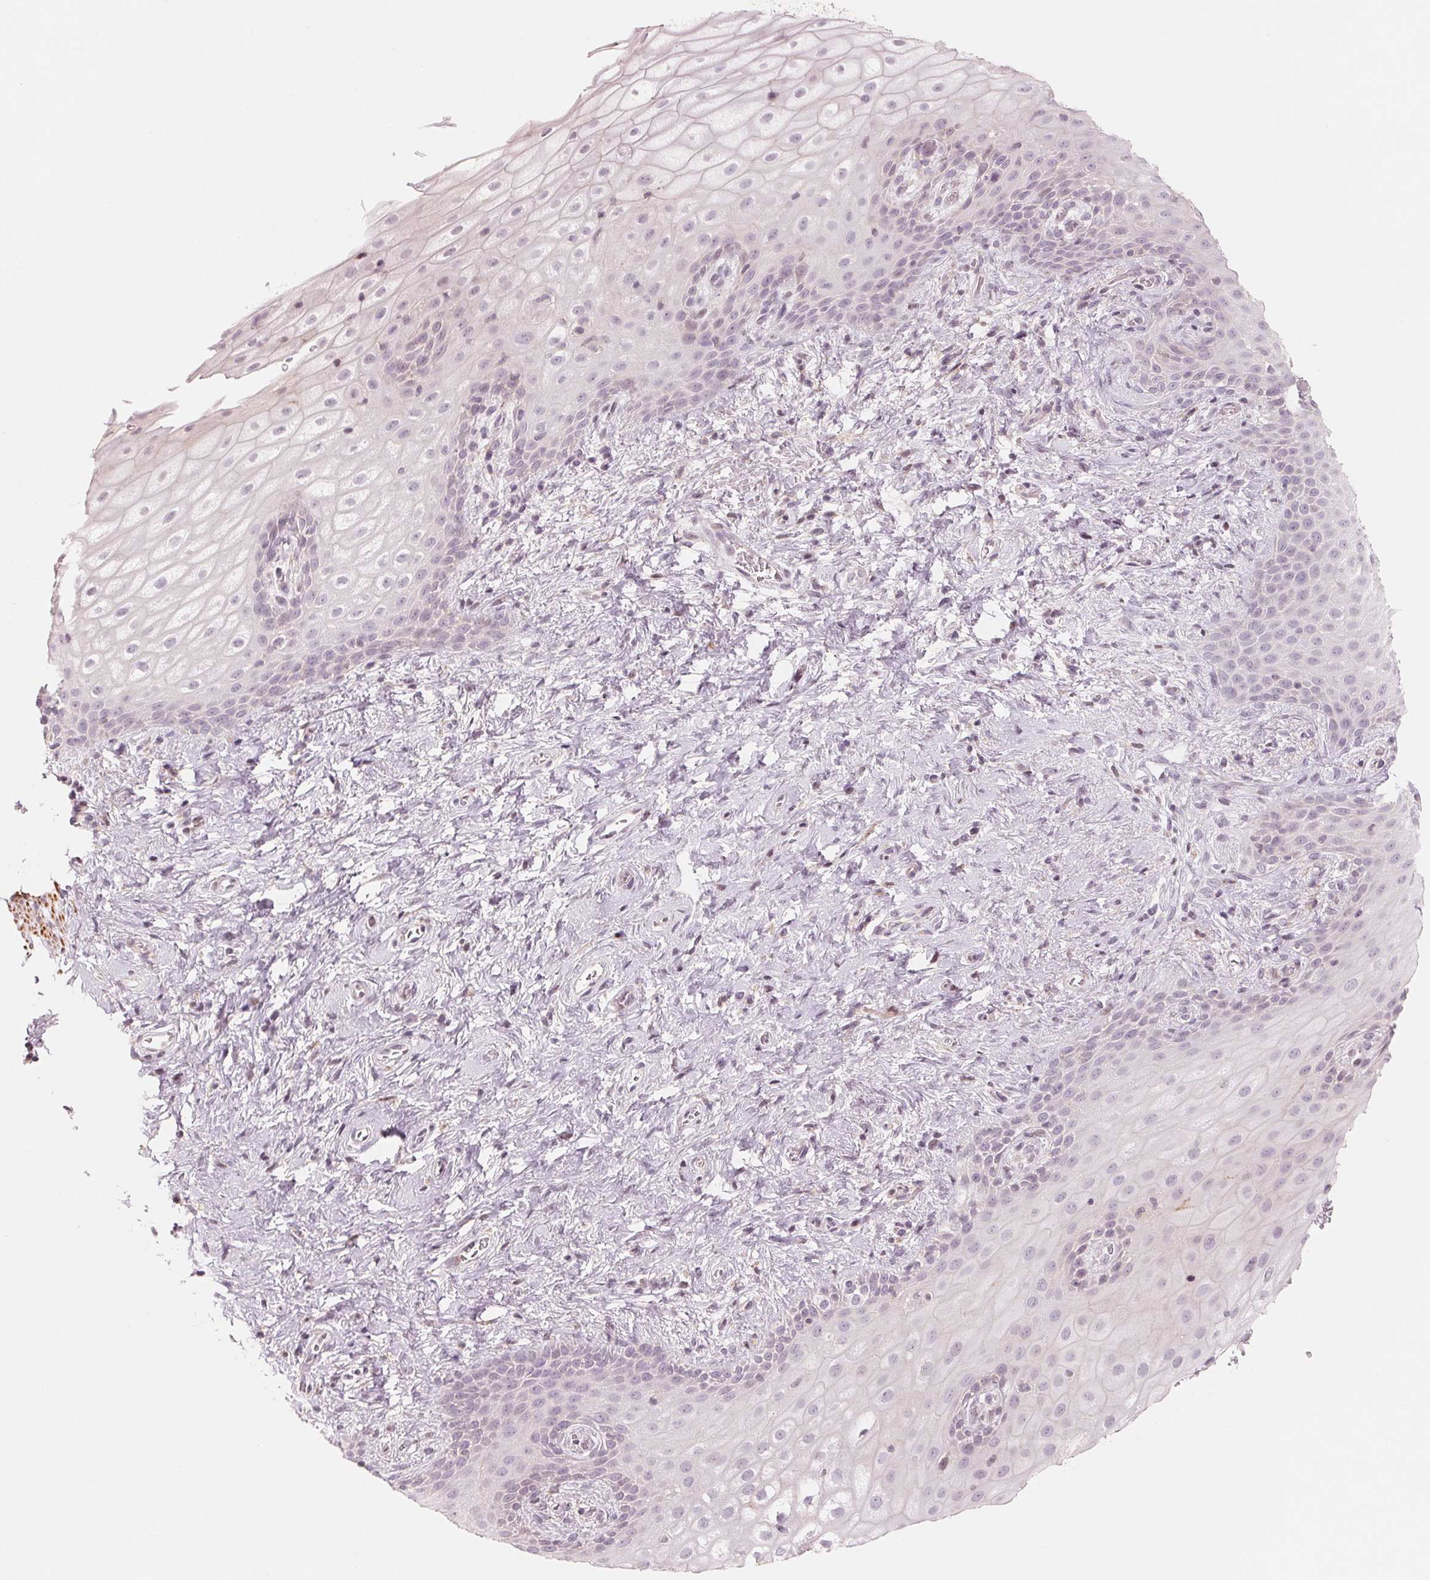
{"staining": {"intensity": "moderate", "quantity": "<25%", "location": "cytoplasmic/membranous"}, "tissue": "skin", "cell_type": "Epidermal cells", "image_type": "normal", "snomed": [{"axis": "morphology", "description": "Normal tissue, NOS"}, {"axis": "topography", "description": "Anal"}], "caption": "An image of human skin stained for a protein reveals moderate cytoplasmic/membranous brown staining in epidermal cells. Immunohistochemistry stains the protein of interest in brown and the nuclei are stained blue.", "gene": "SLC17A4", "patient": {"sex": "female", "age": 46}}